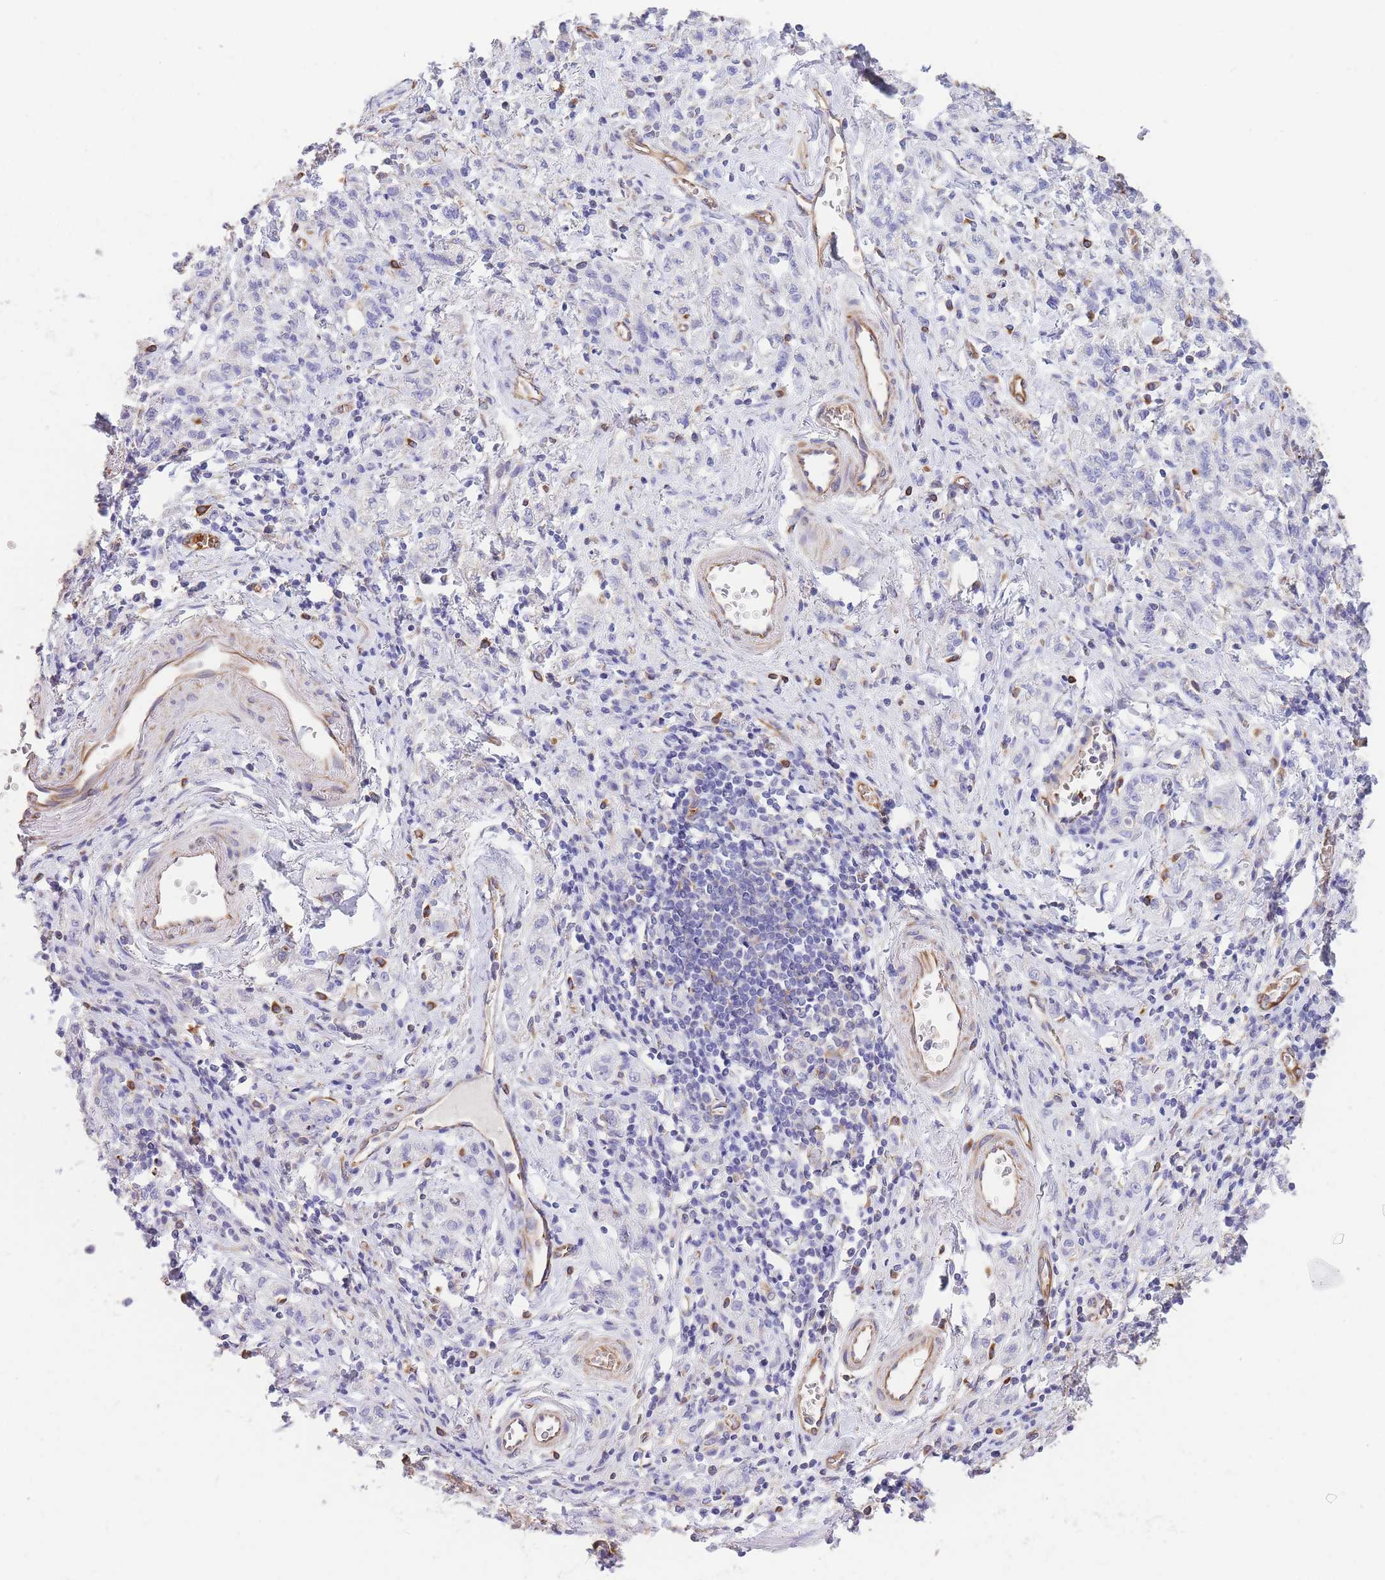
{"staining": {"intensity": "negative", "quantity": "none", "location": "none"}, "tissue": "stomach cancer", "cell_type": "Tumor cells", "image_type": "cancer", "snomed": [{"axis": "morphology", "description": "Adenocarcinoma, NOS"}, {"axis": "topography", "description": "Stomach"}], "caption": "Stomach adenocarcinoma was stained to show a protein in brown. There is no significant expression in tumor cells. (Immunohistochemistry, brightfield microscopy, high magnification).", "gene": "ANKRD53", "patient": {"sex": "male", "age": 77}}